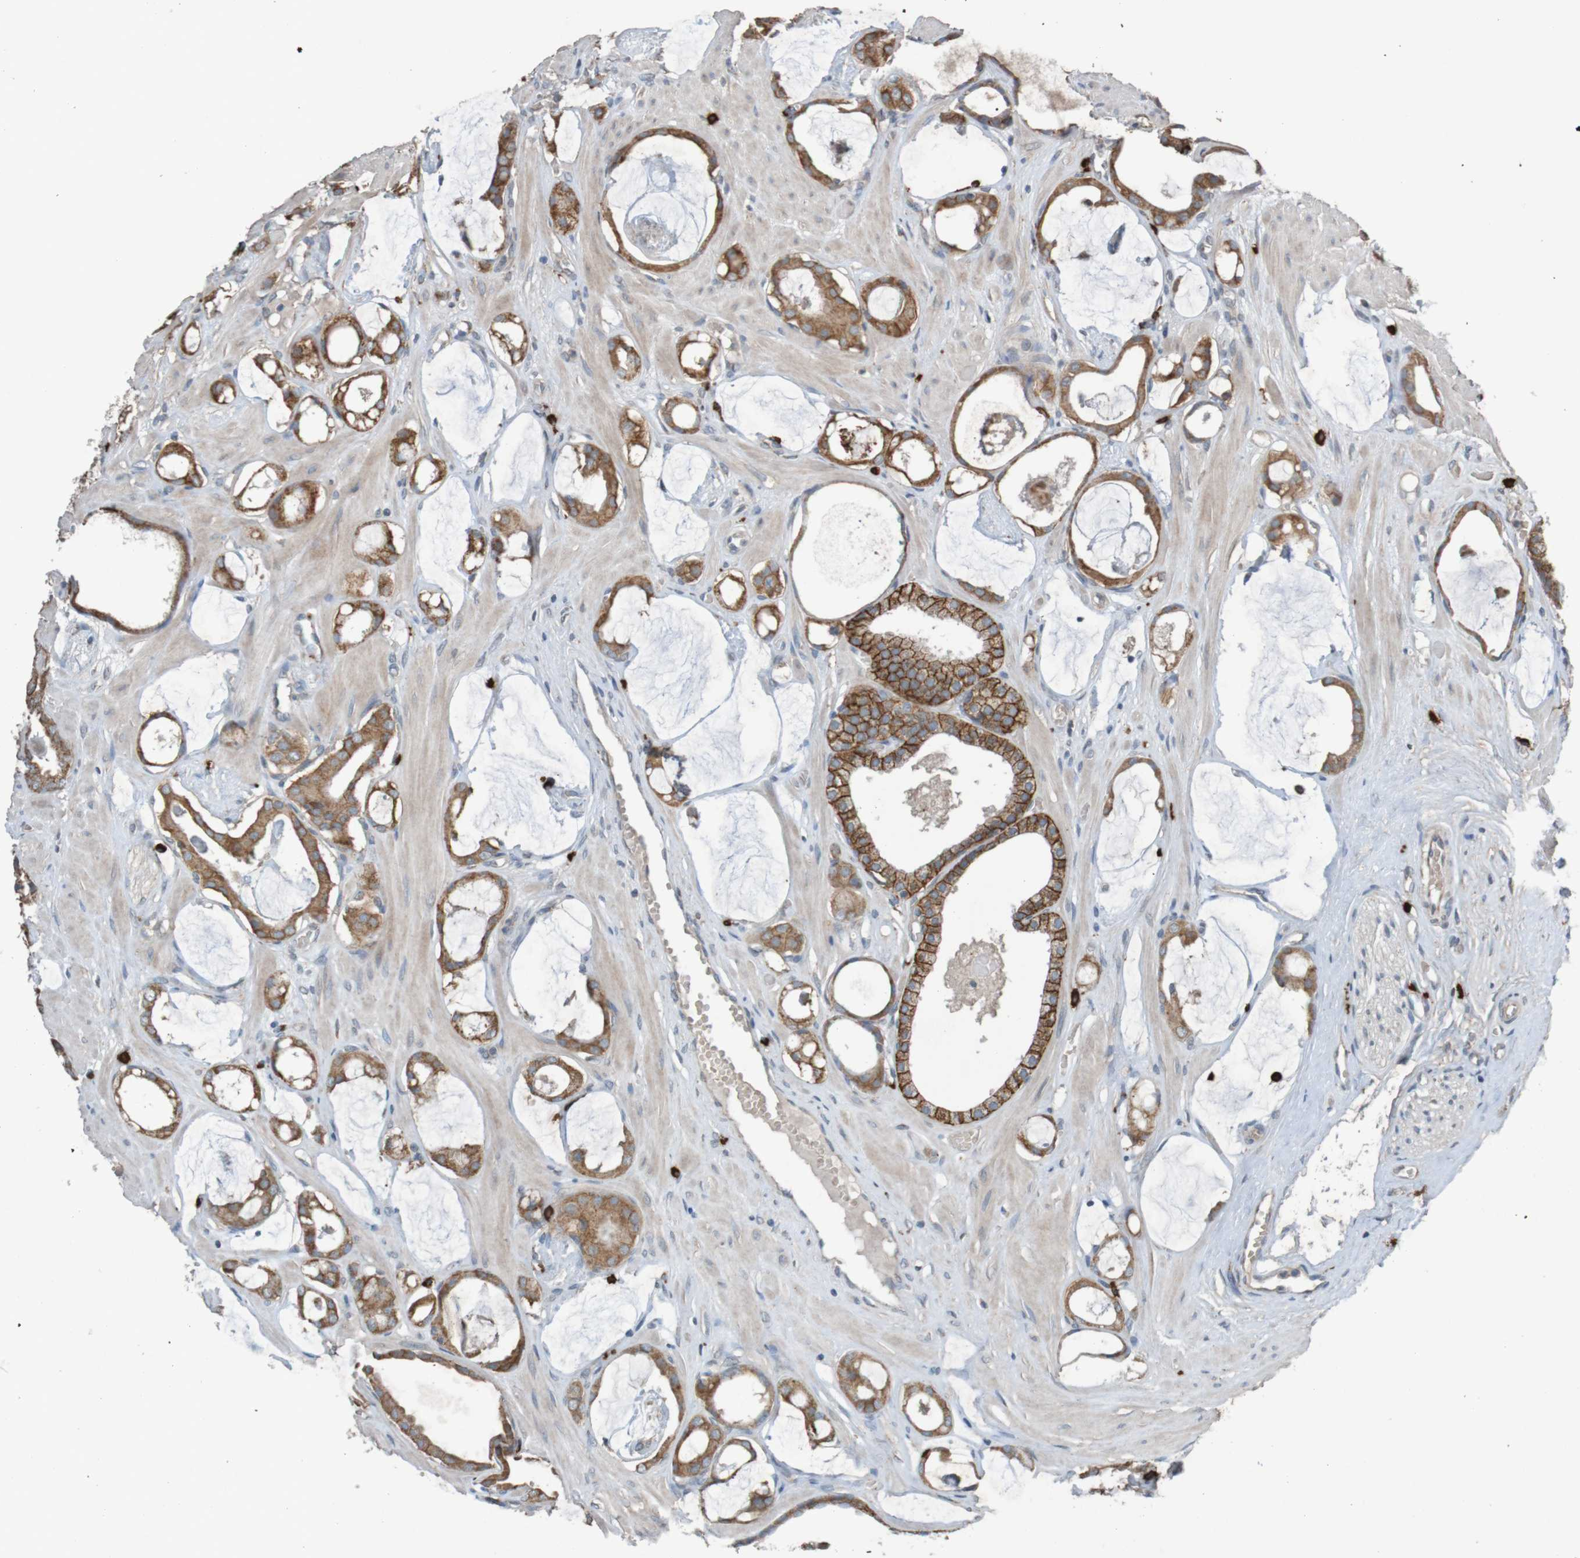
{"staining": {"intensity": "moderate", "quantity": ">75%", "location": "cytoplasmic/membranous"}, "tissue": "prostate cancer", "cell_type": "Tumor cells", "image_type": "cancer", "snomed": [{"axis": "morphology", "description": "Adenocarcinoma, Low grade"}, {"axis": "topography", "description": "Prostate"}], "caption": "Protein expression analysis of human prostate cancer (adenocarcinoma (low-grade)) reveals moderate cytoplasmic/membranous expression in about >75% of tumor cells.", "gene": "B3GAT2", "patient": {"sex": "male", "age": 53}}